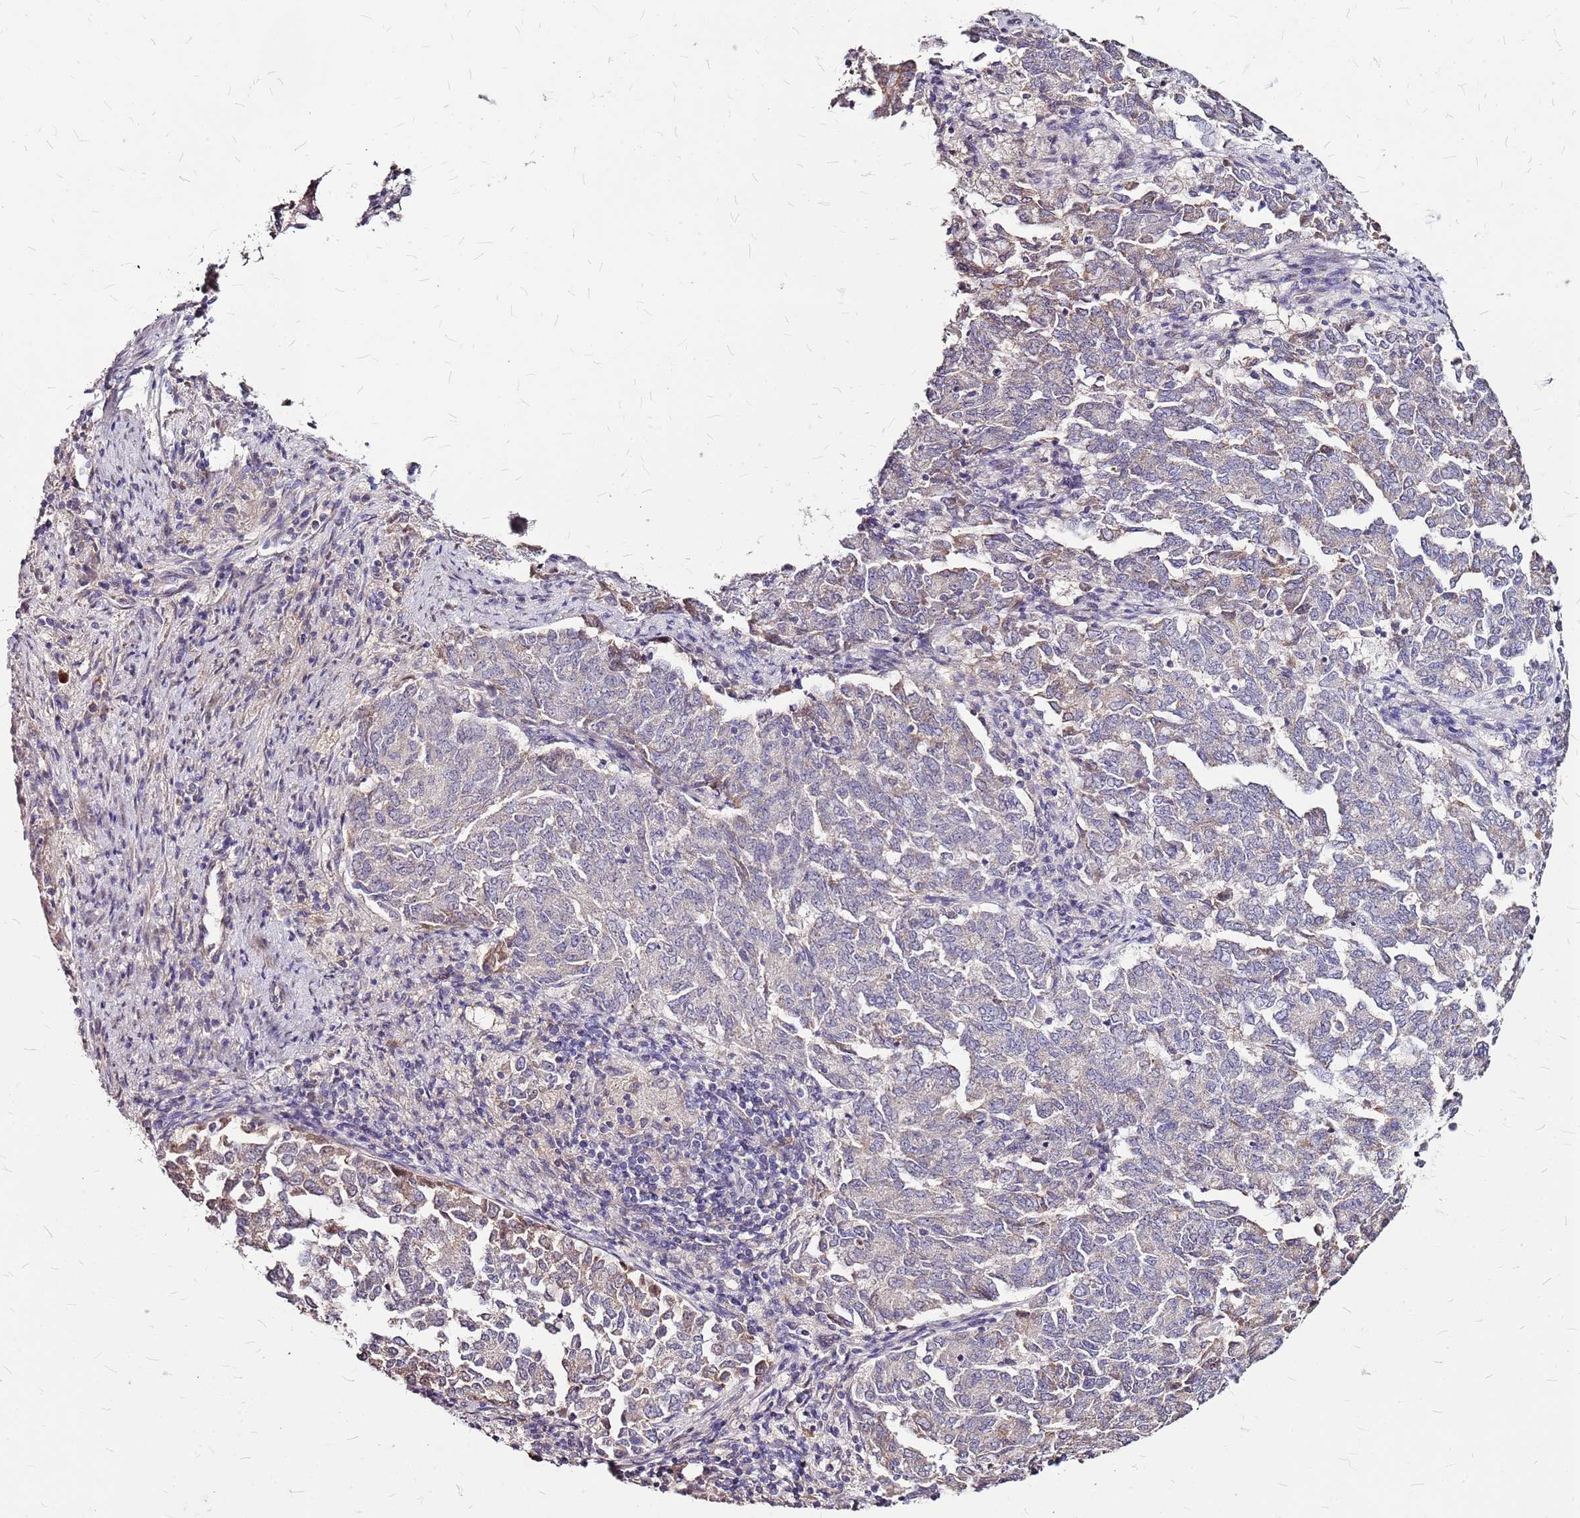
{"staining": {"intensity": "moderate", "quantity": "<25%", "location": "cytoplasmic/membranous"}, "tissue": "endometrial cancer", "cell_type": "Tumor cells", "image_type": "cancer", "snomed": [{"axis": "morphology", "description": "Adenocarcinoma, NOS"}, {"axis": "topography", "description": "Endometrium"}], "caption": "Endometrial cancer (adenocarcinoma) was stained to show a protein in brown. There is low levels of moderate cytoplasmic/membranous positivity in about <25% of tumor cells. (Brightfield microscopy of DAB IHC at high magnification).", "gene": "DCDC2C", "patient": {"sex": "female", "age": 80}}